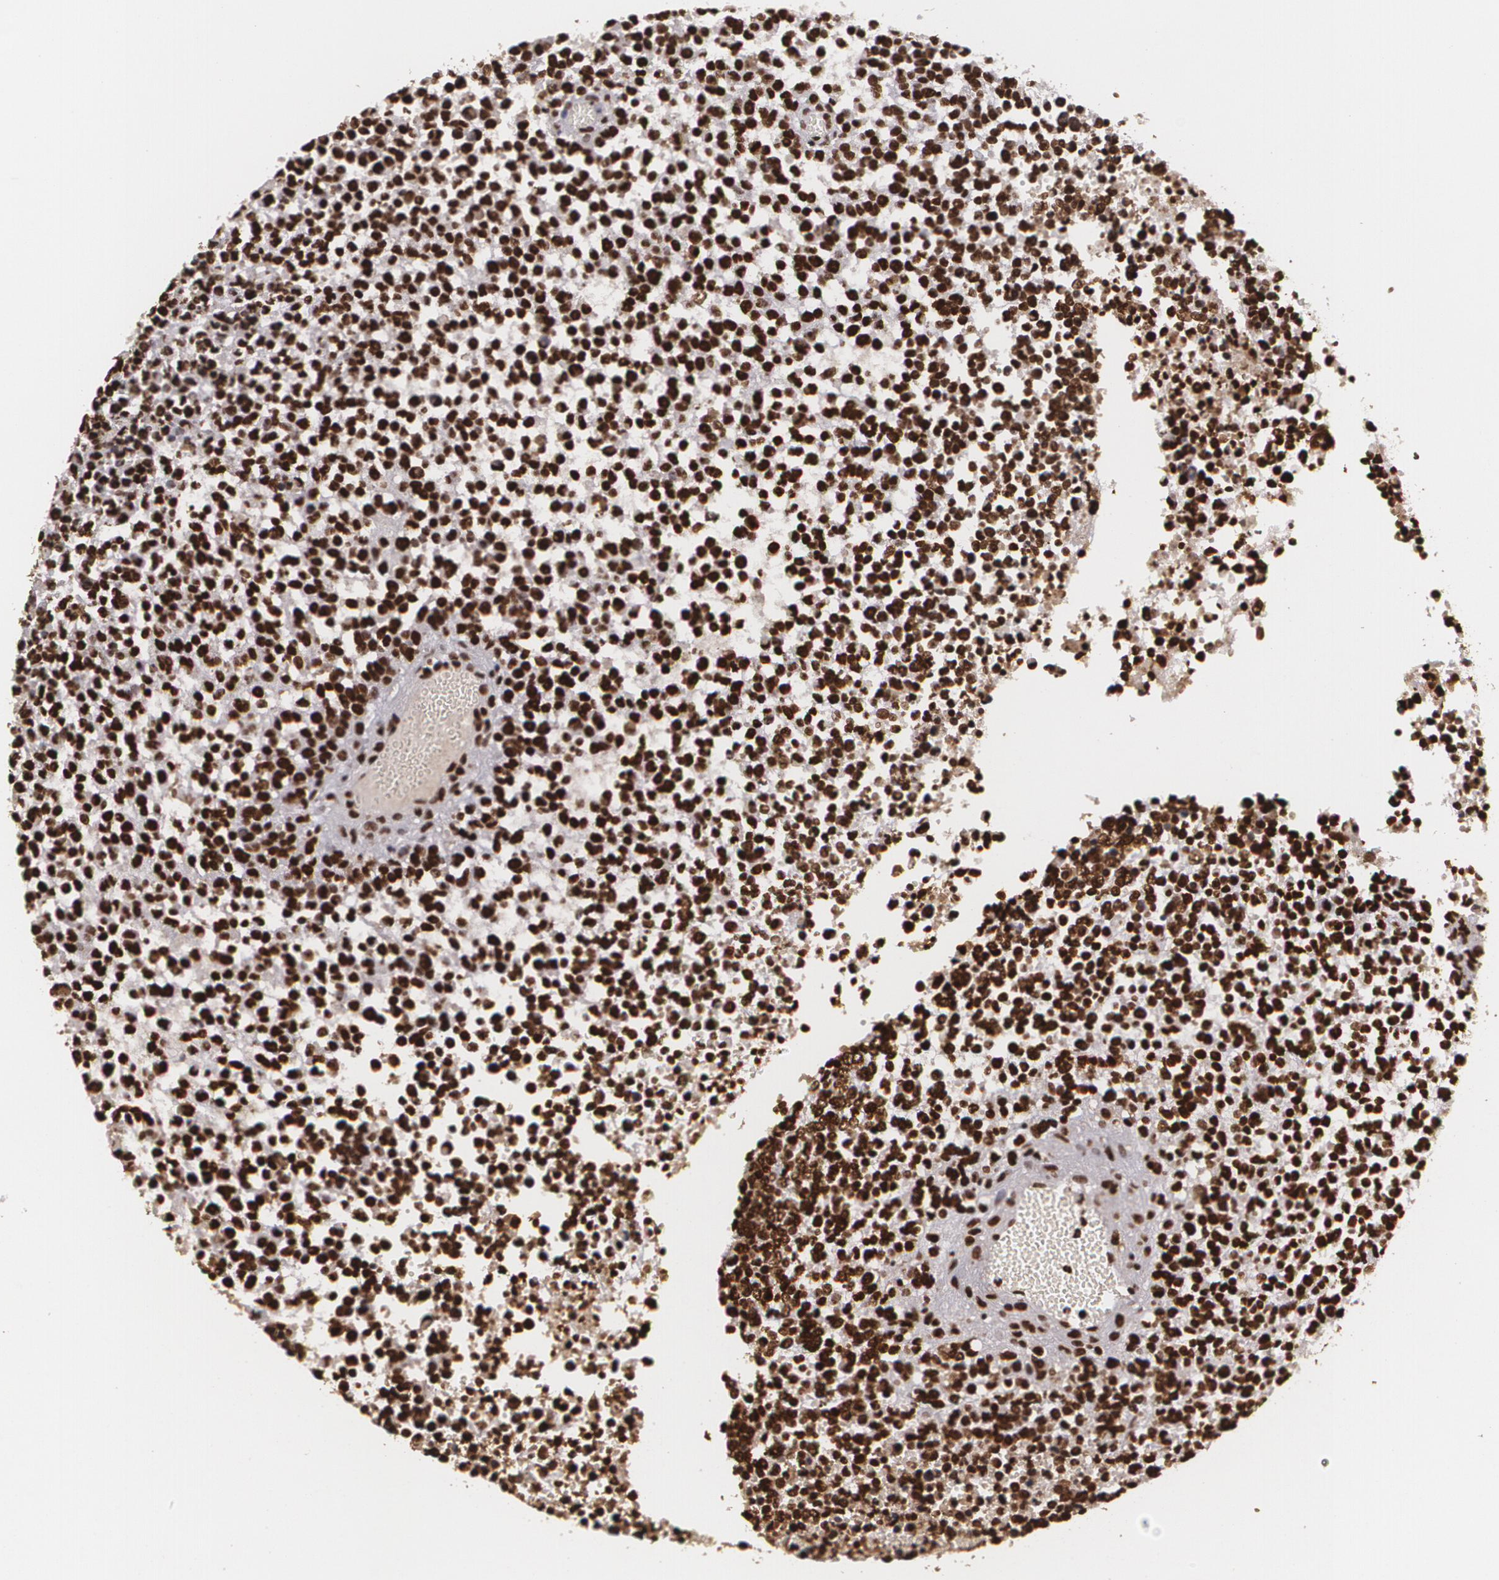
{"staining": {"intensity": "strong", "quantity": ">75%", "location": "nuclear"}, "tissue": "glioma", "cell_type": "Tumor cells", "image_type": "cancer", "snomed": [{"axis": "morphology", "description": "Glioma, malignant, High grade"}, {"axis": "topography", "description": "Brain"}], "caption": "Human glioma stained with a brown dye demonstrates strong nuclear positive expression in about >75% of tumor cells.", "gene": "RCOR1", "patient": {"sex": "male", "age": 66}}